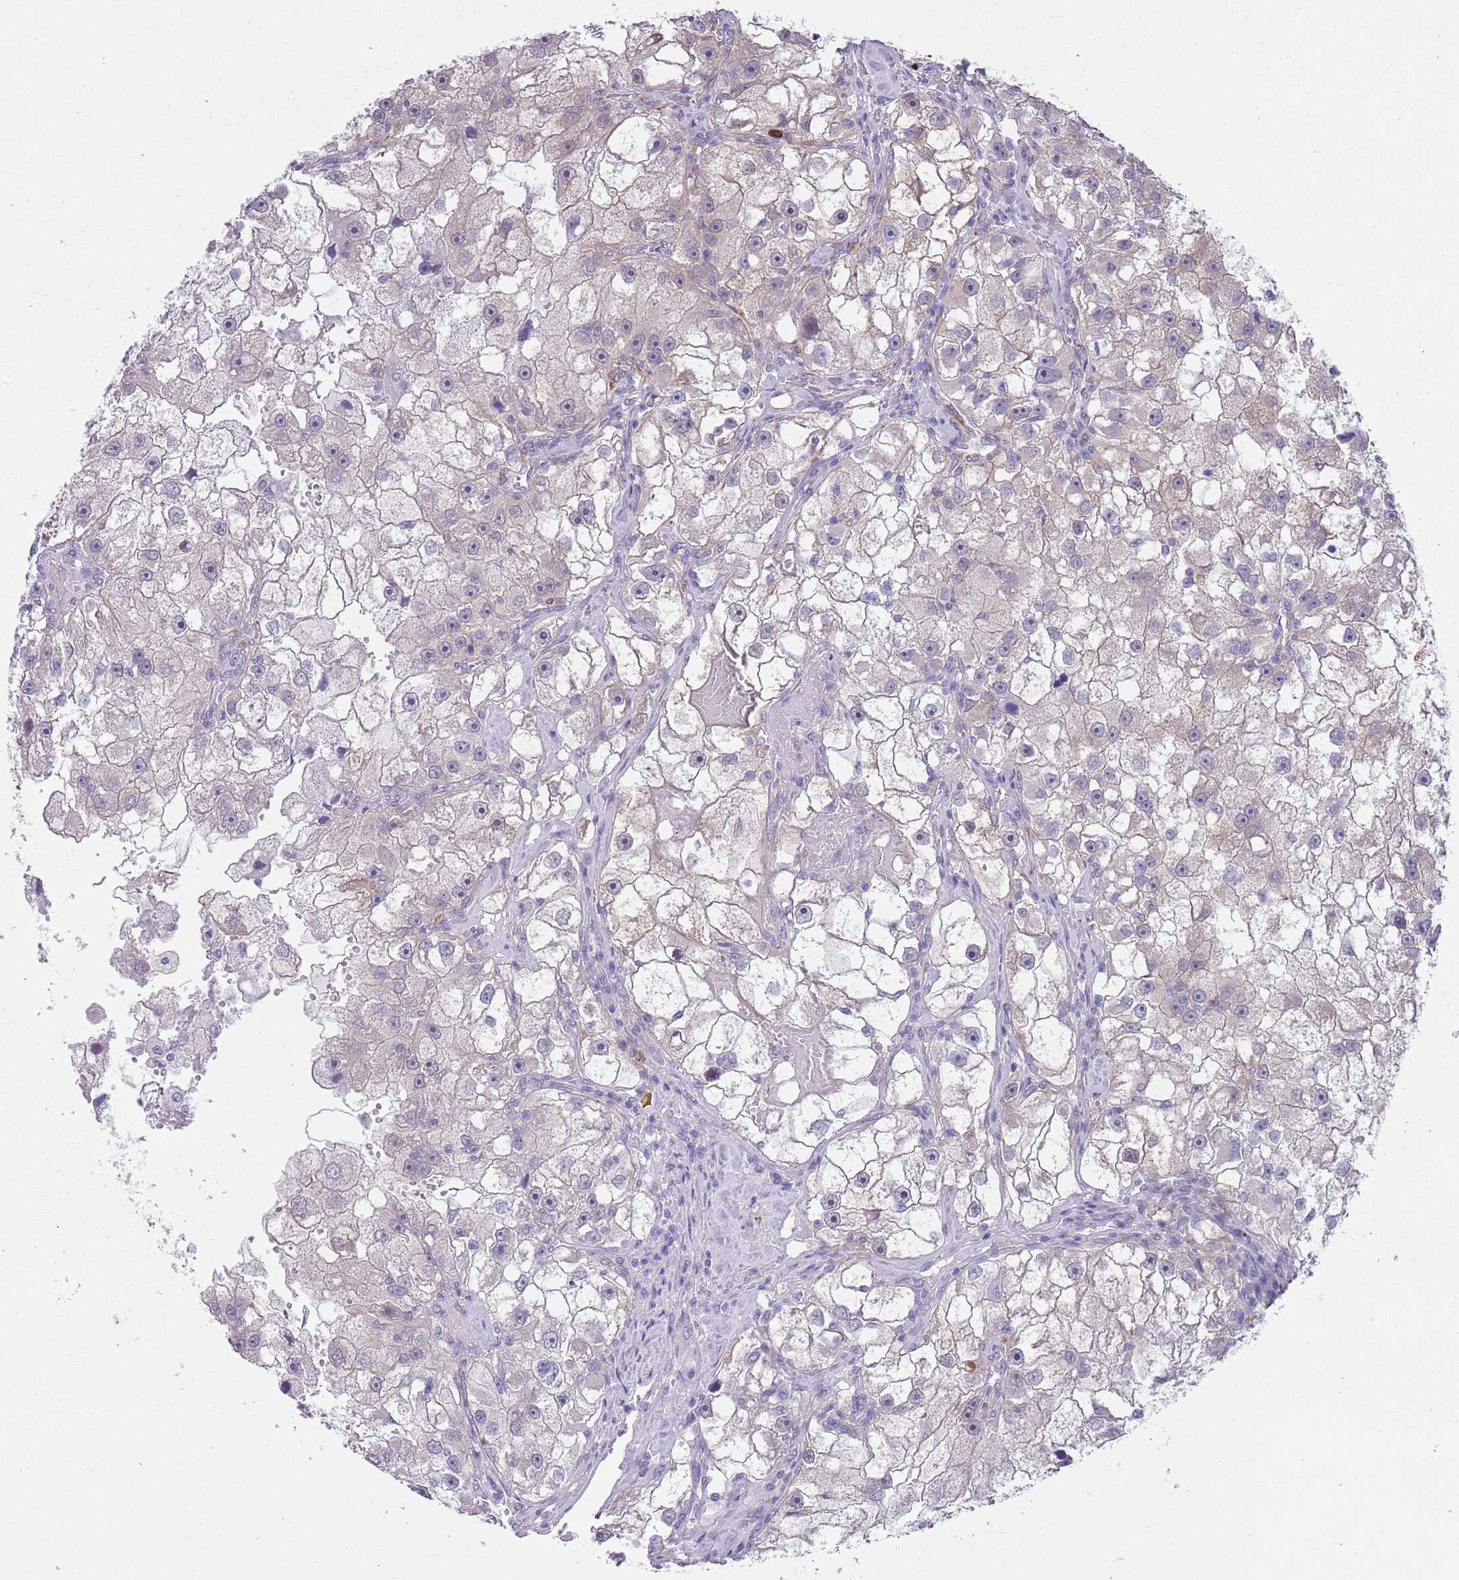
{"staining": {"intensity": "negative", "quantity": "none", "location": "none"}, "tissue": "renal cancer", "cell_type": "Tumor cells", "image_type": "cancer", "snomed": [{"axis": "morphology", "description": "Adenocarcinoma, NOS"}, {"axis": "topography", "description": "Kidney"}], "caption": "Immunohistochemistry of renal cancer (adenocarcinoma) displays no staining in tumor cells.", "gene": "TSGA13", "patient": {"sex": "male", "age": 63}}